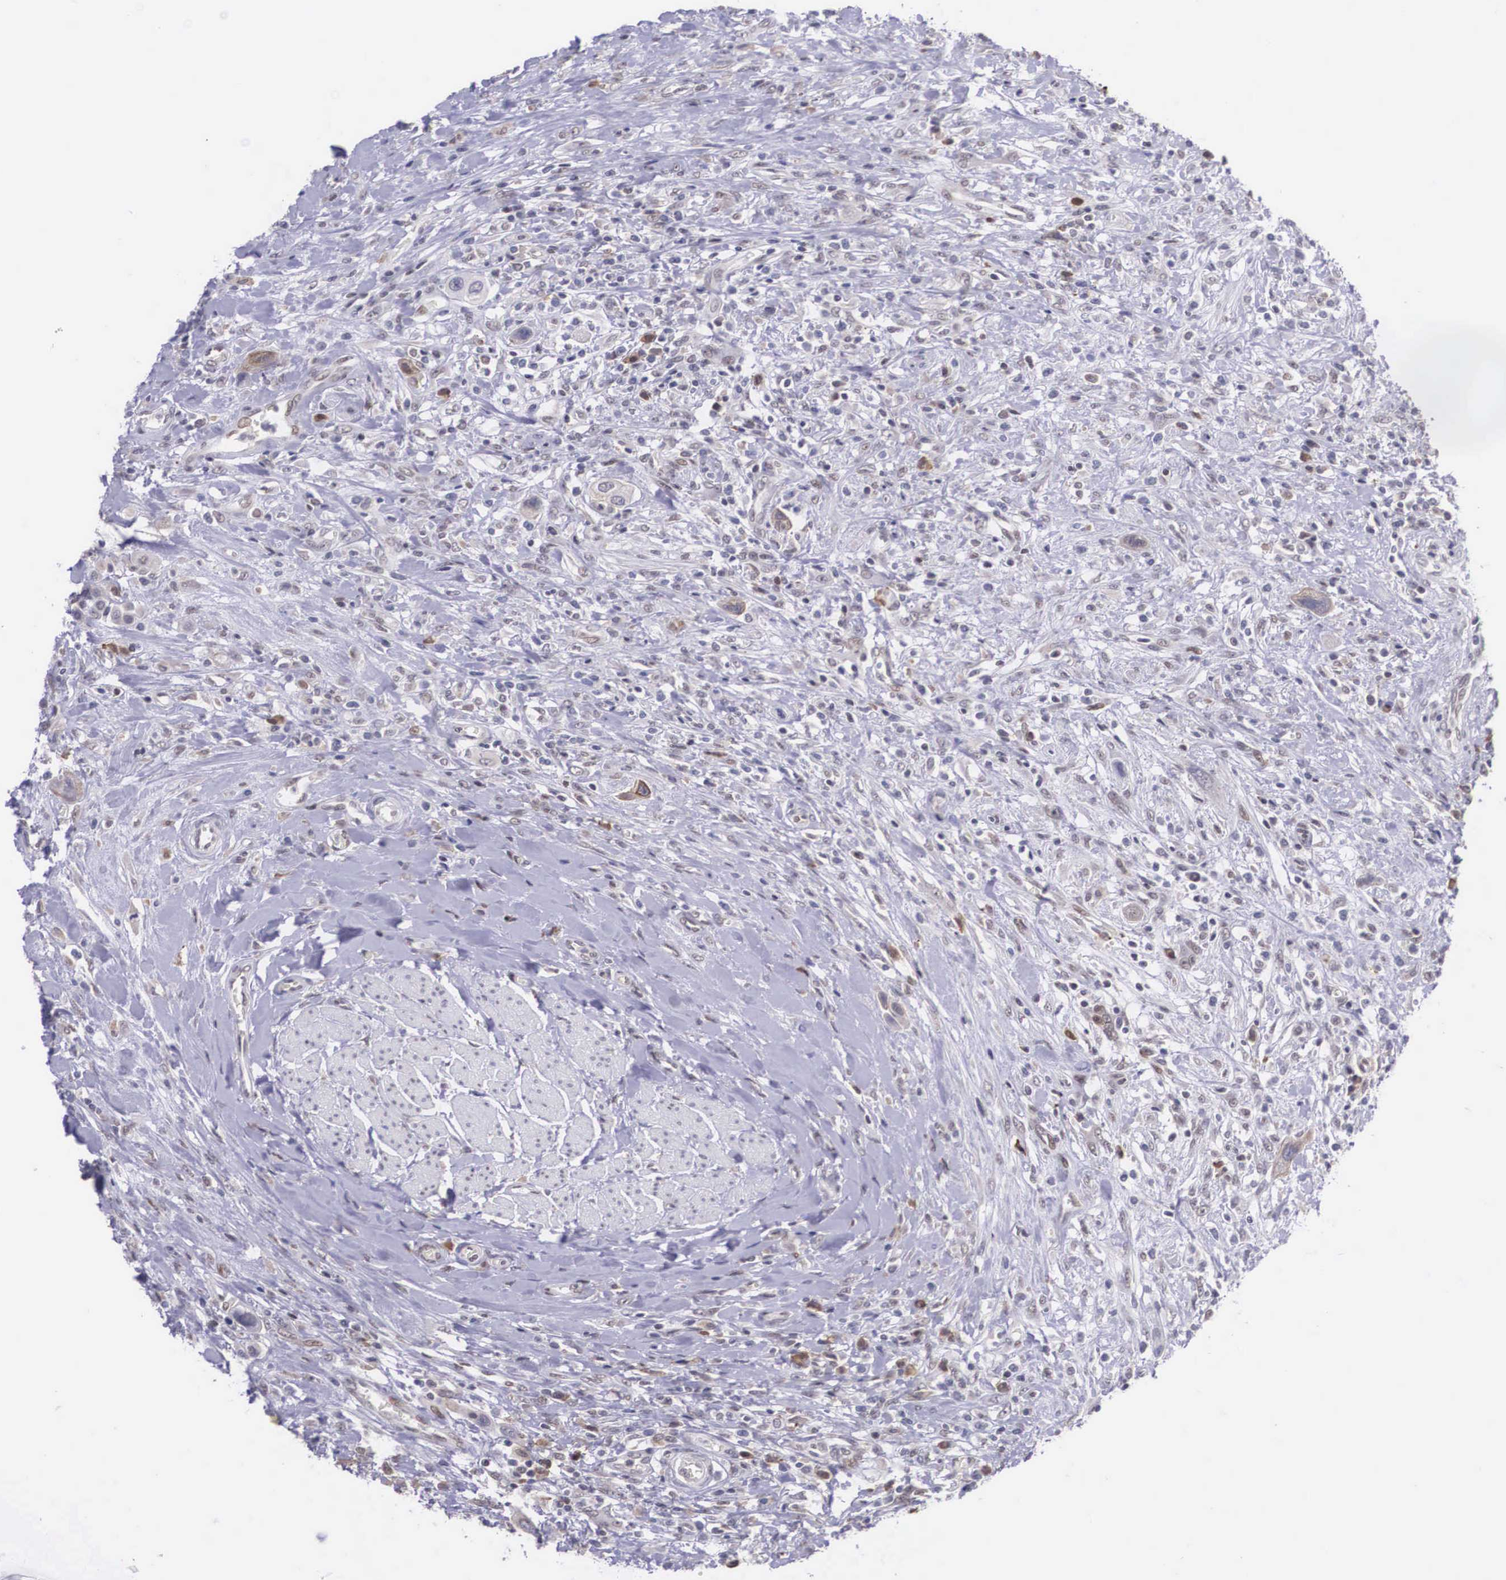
{"staining": {"intensity": "weak", "quantity": "<25%", "location": "cytoplasmic/membranous"}, "tissue": "urothelial cancer", "cell_type": "Tumor cells", "image_type": "cancer", "snomed": [{"axis": "morphology", "description": "Urothelial carcinoma, High grade"}, {"axis": "topography", "description": "Urinary bladder"}], "caption": "This is an immunohistochemistry histopathology image of human urothelial cancer. There is no staining in tumor cells.", "gene": "SLC25A21", "patient": {"sex": "male", "age": 50}}